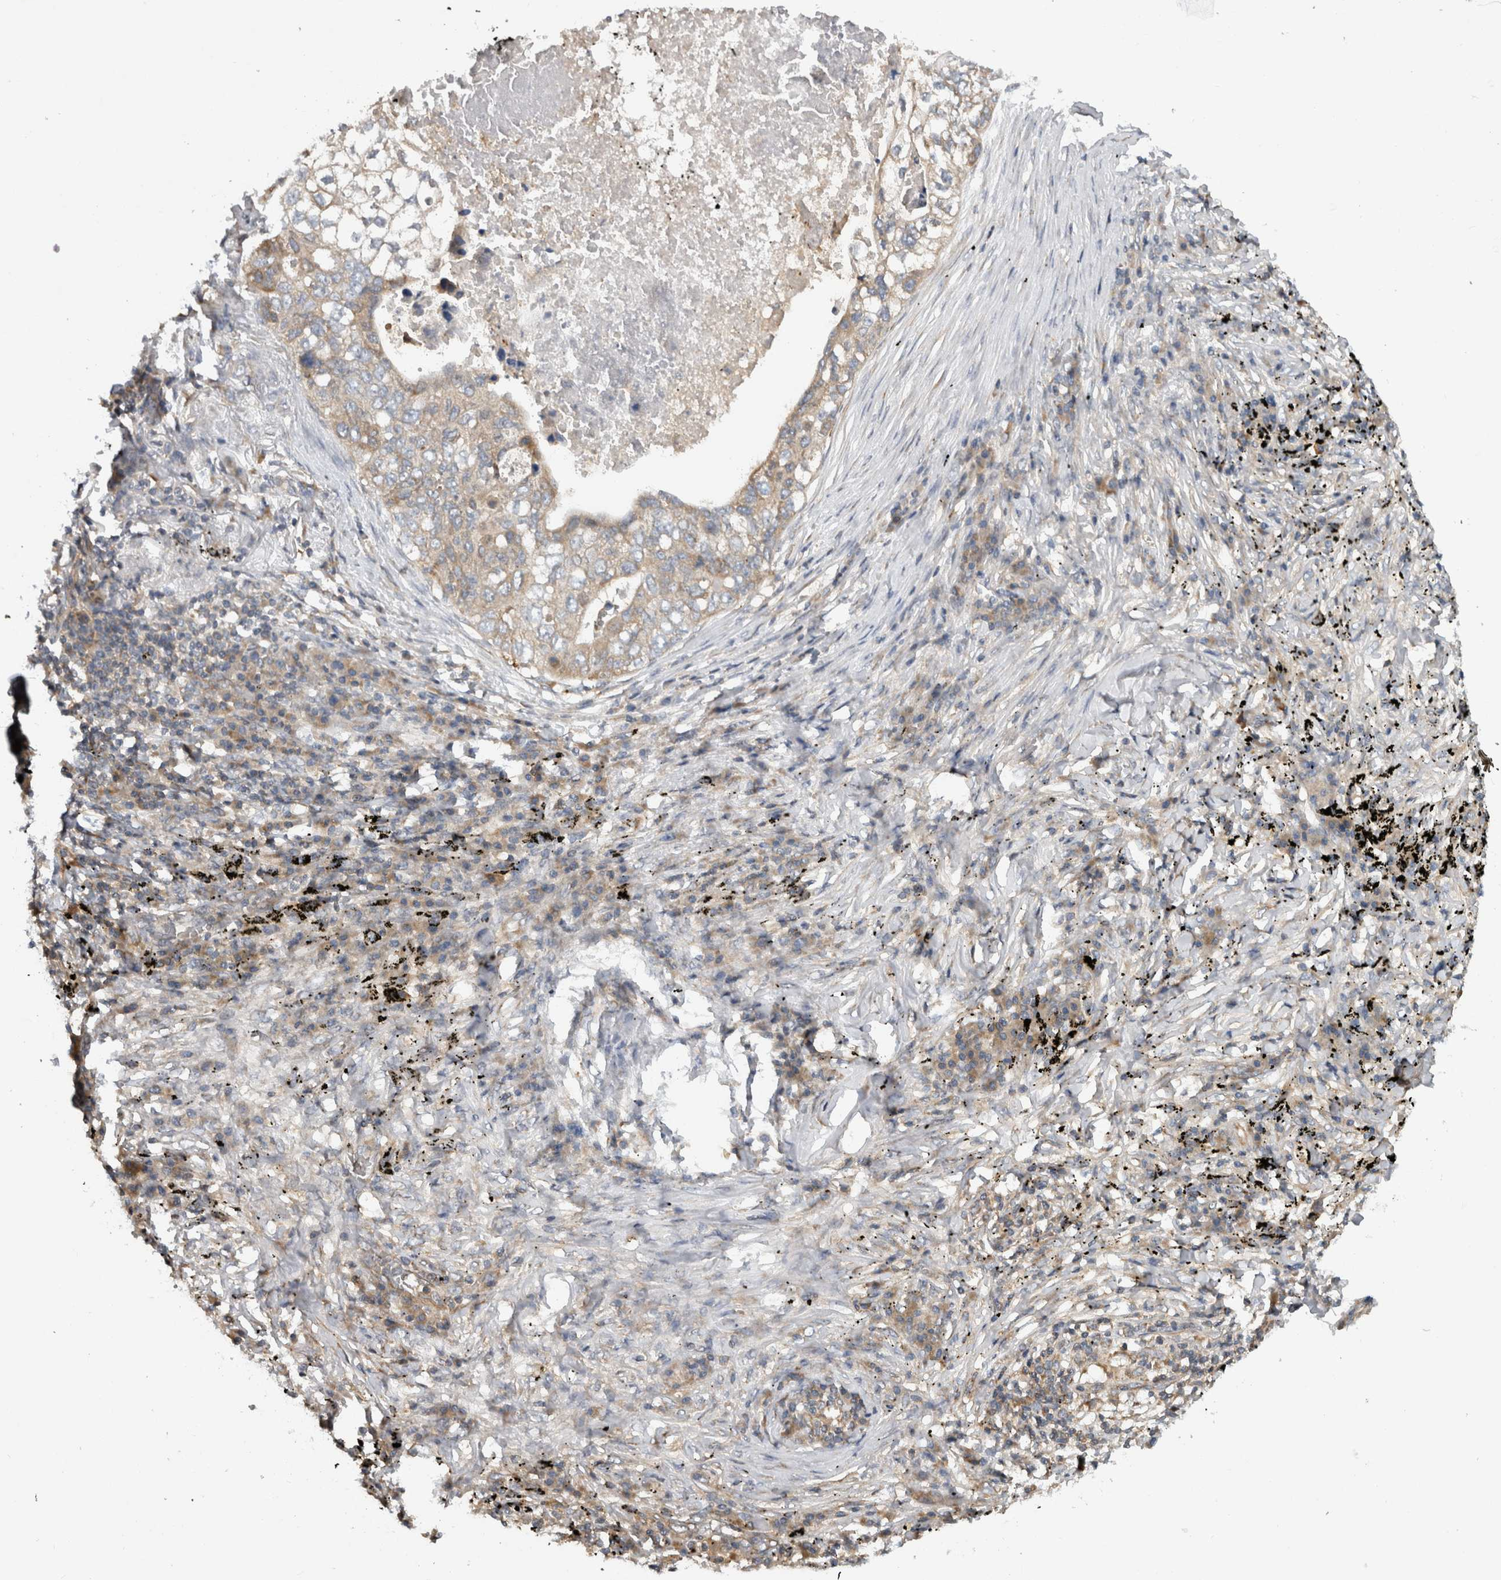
{"staining": {"intensity": "moderate", "quantity": ">75%", "location": "cytoplasmic/membranous"}, "tissue": "lung cancer", "cell_type": "Tumor cells", "image_type": "cancer", "snomed": [{"axis": "morphology", "description": "Squamous cell carcinoma, NOS"}, {"axis": "topography", "description": "Lung"}], "caption": "Squamous cell carcinoma (lung) stained with a brown dye displays moderate cytoplasmic/membranous positive expression in about >75% of tumor cells.", "gene": "PARP6", "patient": {"sex": "female", "age": 63}}